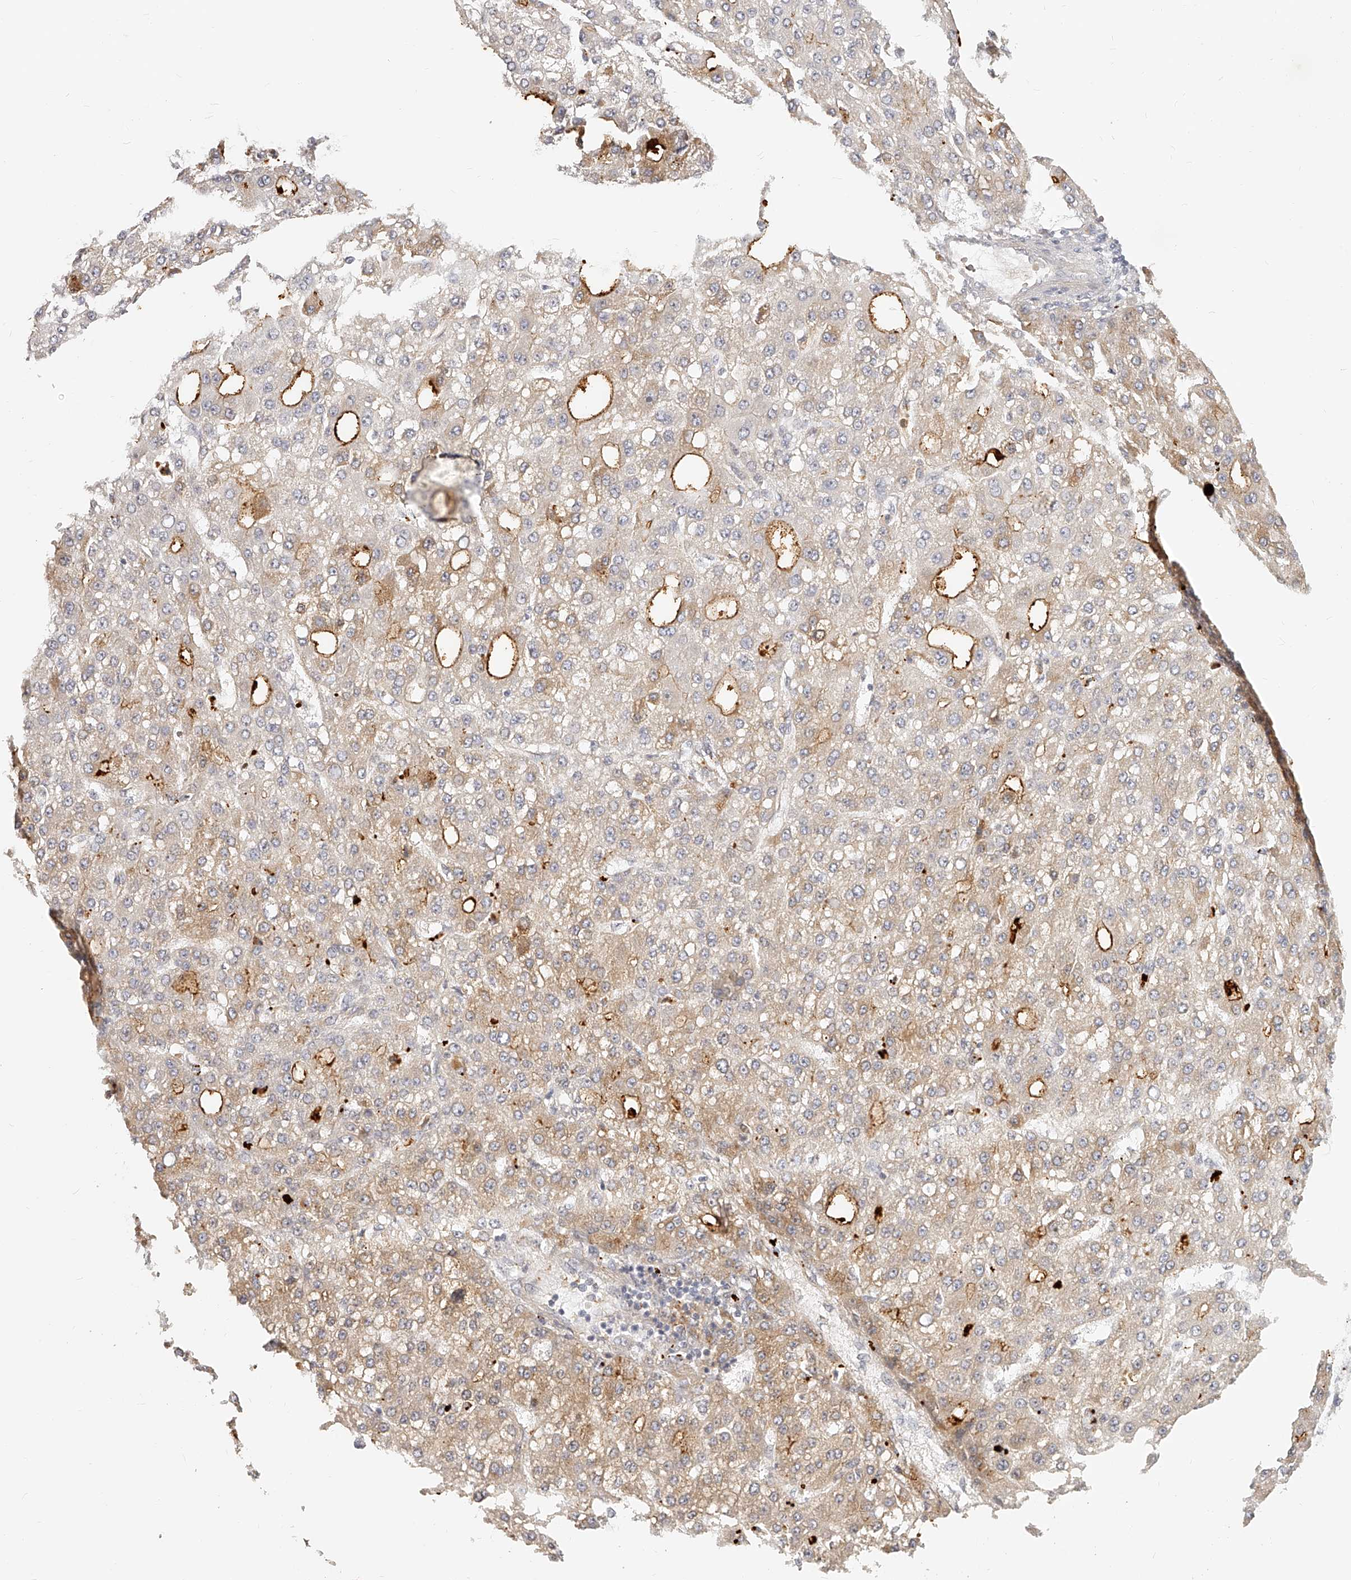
{"staining": {"intensity": "weak", "quantity": "25%-75%", "location": "cytoplasmic/membranous"}, "tissue": "liver cancer", "cell_type": "Tumor cells", "image_type": "cancer", "snomed": [{"axis": "morphology", "description": "Carcinoma, Hepatocellular, NOS"}, {"axis": "topography", "description": "Liver"}], "caption": "There is low levels of weak cytoplasmic/membranous expression in tumor cells of liver hepatocellular carcinoma, as demonstrated by immunohistochemical staining (brown color).", "gene": "ITGB3", "patient": {"sex": "male", "age": 67}}